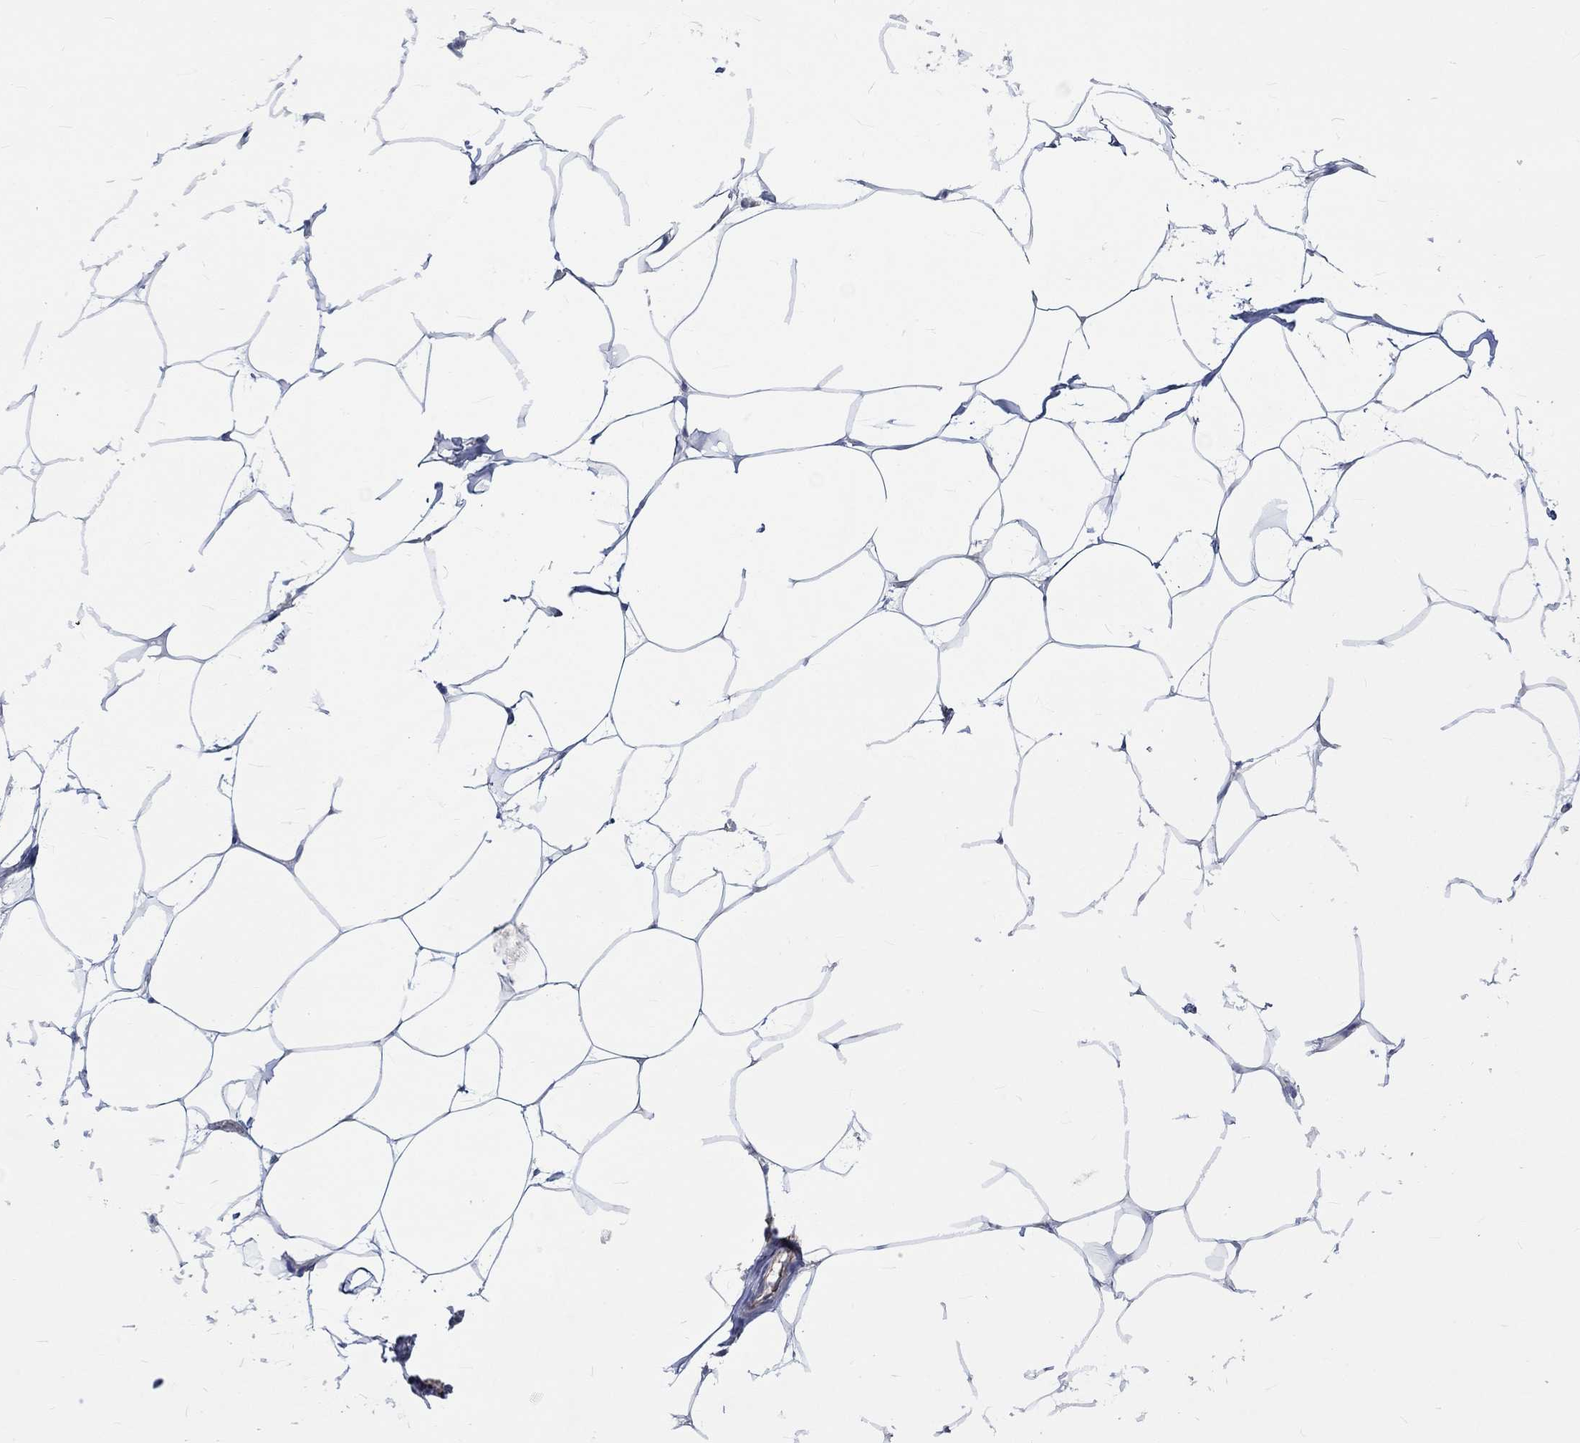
{"staining": {"intensity": "negative", "quantity": "none", "location": "none"}, "tissue": "breast", "cell_type": "Adipocytes", "image_type": "normal", "snomed": [{"axis": "morphology", "description": "Normal tissue, NOS"}, {"axis": "topography", "description": "Breast"}], "caption": "Normal breast was stained to show a protein in brown. There is no significant expression in adipocytes.", "gene": "GJA5", "patient": {"sex": "female", "age": 32}}